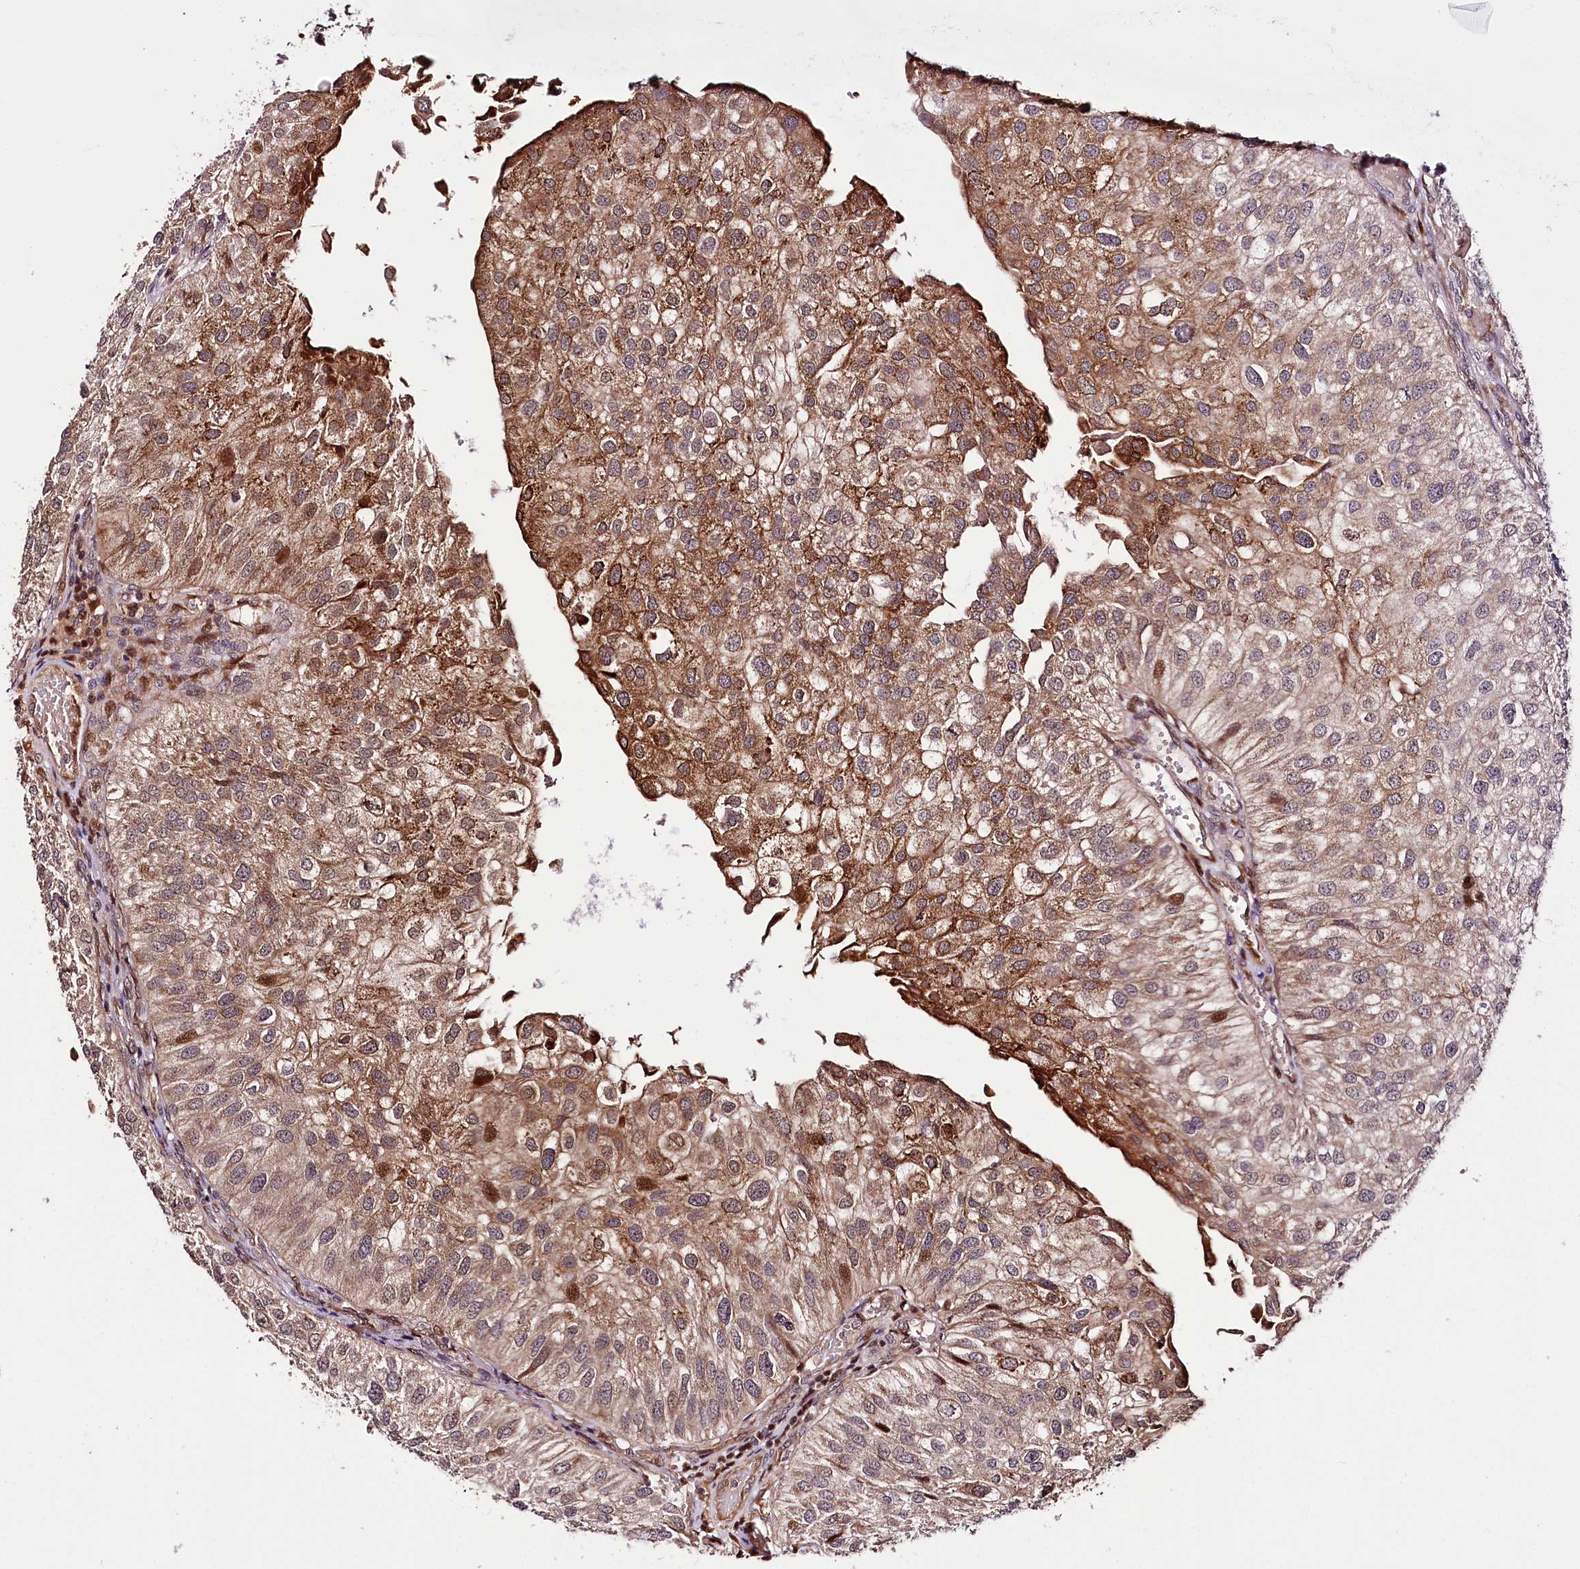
{"staining": {"intensity": "moderate", "quantity": ">75%", "location": "cytoplasmic/membranous"}, "tissue": "urothelial cancer", "cell_type": "Tumor cells", "image_type": "cancer", "snomed": [{"axis": "morphology", "description": "Urothelial carcinoma, Low grade"}, {"axis": "topography", "description": "Urinary bladder"}], "caption": "Immunohistochemistry (DAB) staining of human urothelial carcinoma (low-grade) exhibits moderate cytoplasmic/membranous protein staining in approximately >75% of tumor cells.", "gene": "CUTC", "patient": {"sex": "female", "age": 89}}